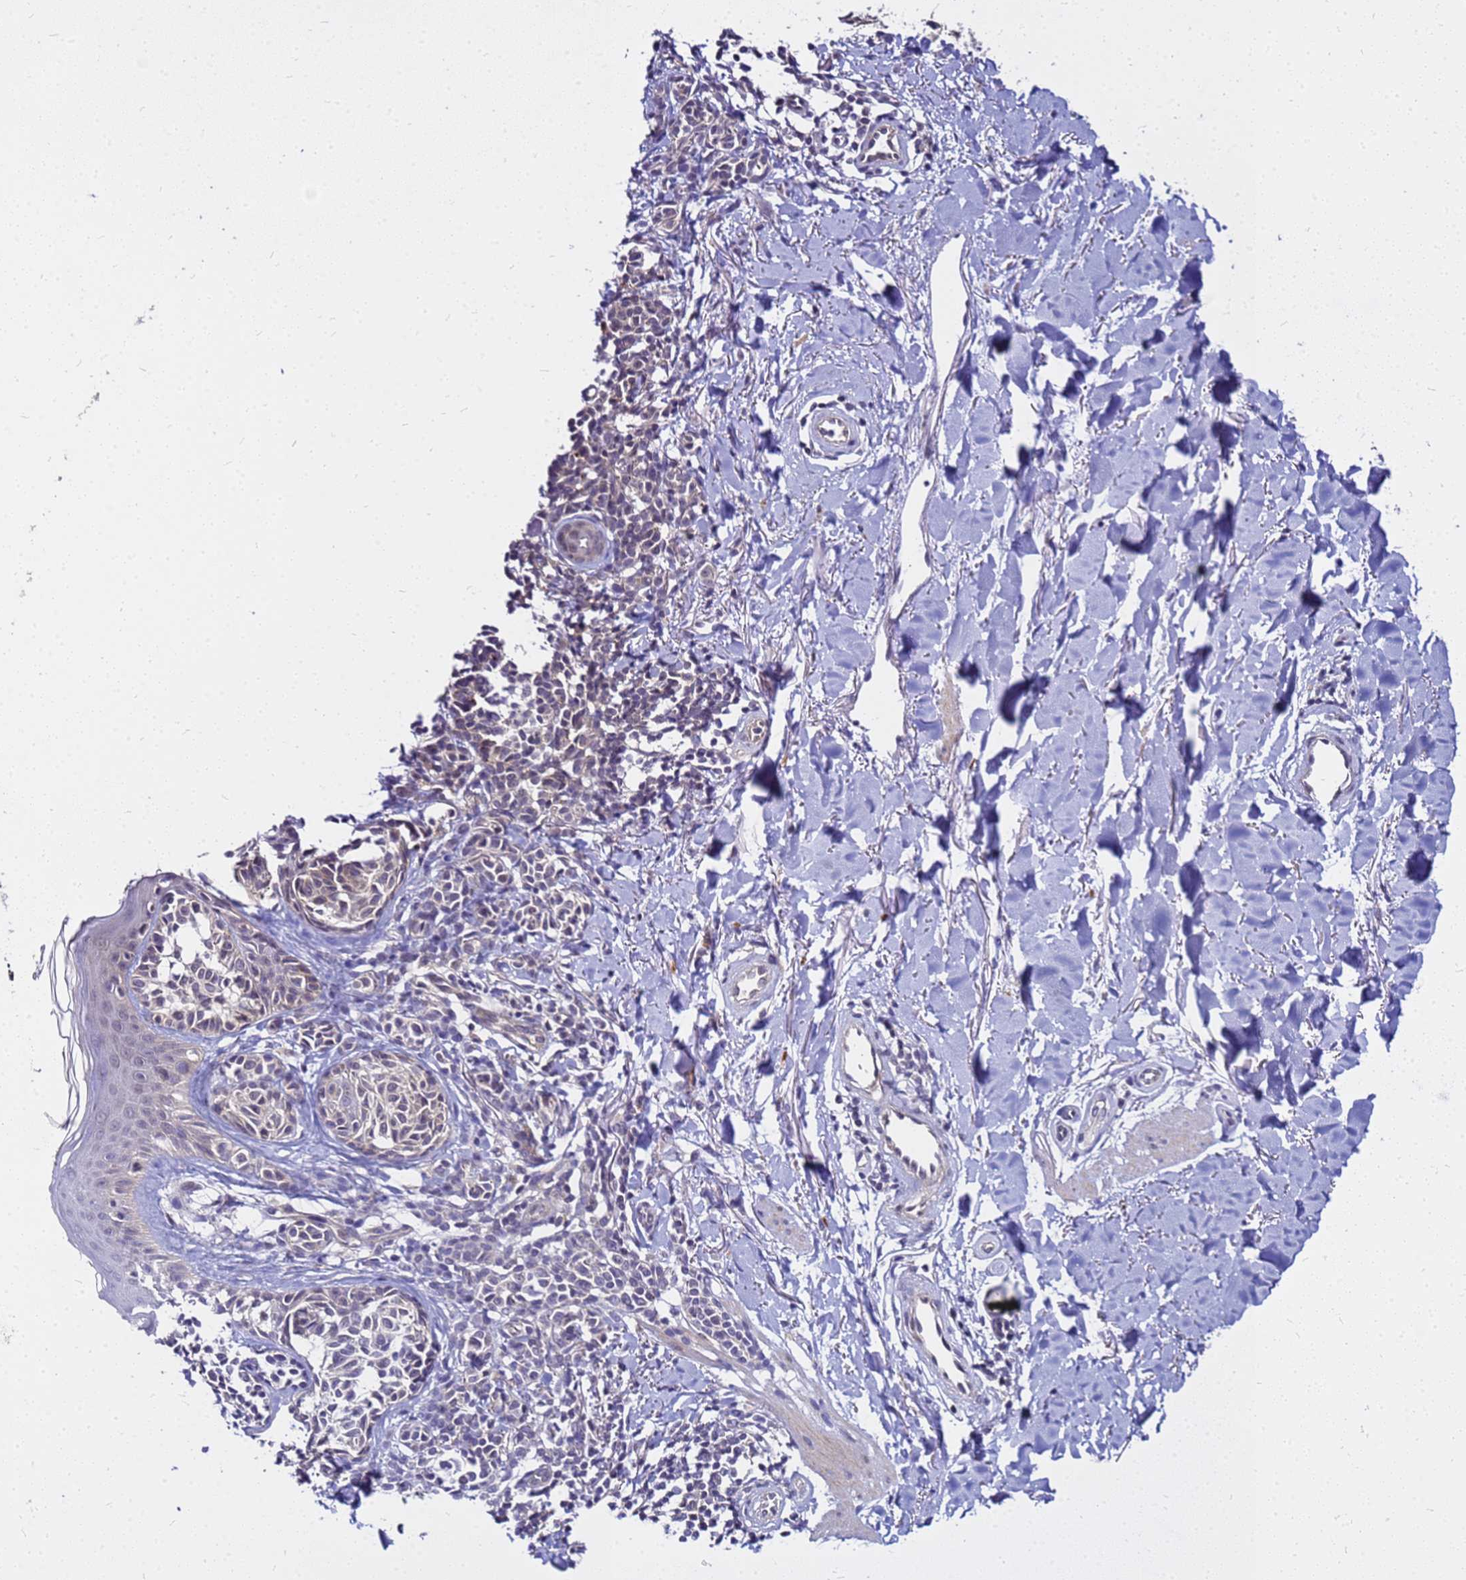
{"staining": {"intensity": "negative", "quantity": "none", "location": "none"}, "tissue": "melanoma", "cell_type": "Tumor cells", "image_type": "cancer", "snomed": [{"axis": "morphology", "description": "Malignant melanoma, NOS"}, {"axis": "topography", "description": "Skin of upper extremity"}], "caption": "A micrograph of human melanoma is negative for staining in tumor cells.", "gene": "SAT1", "patient": {"sex": "male", "age": 40}}